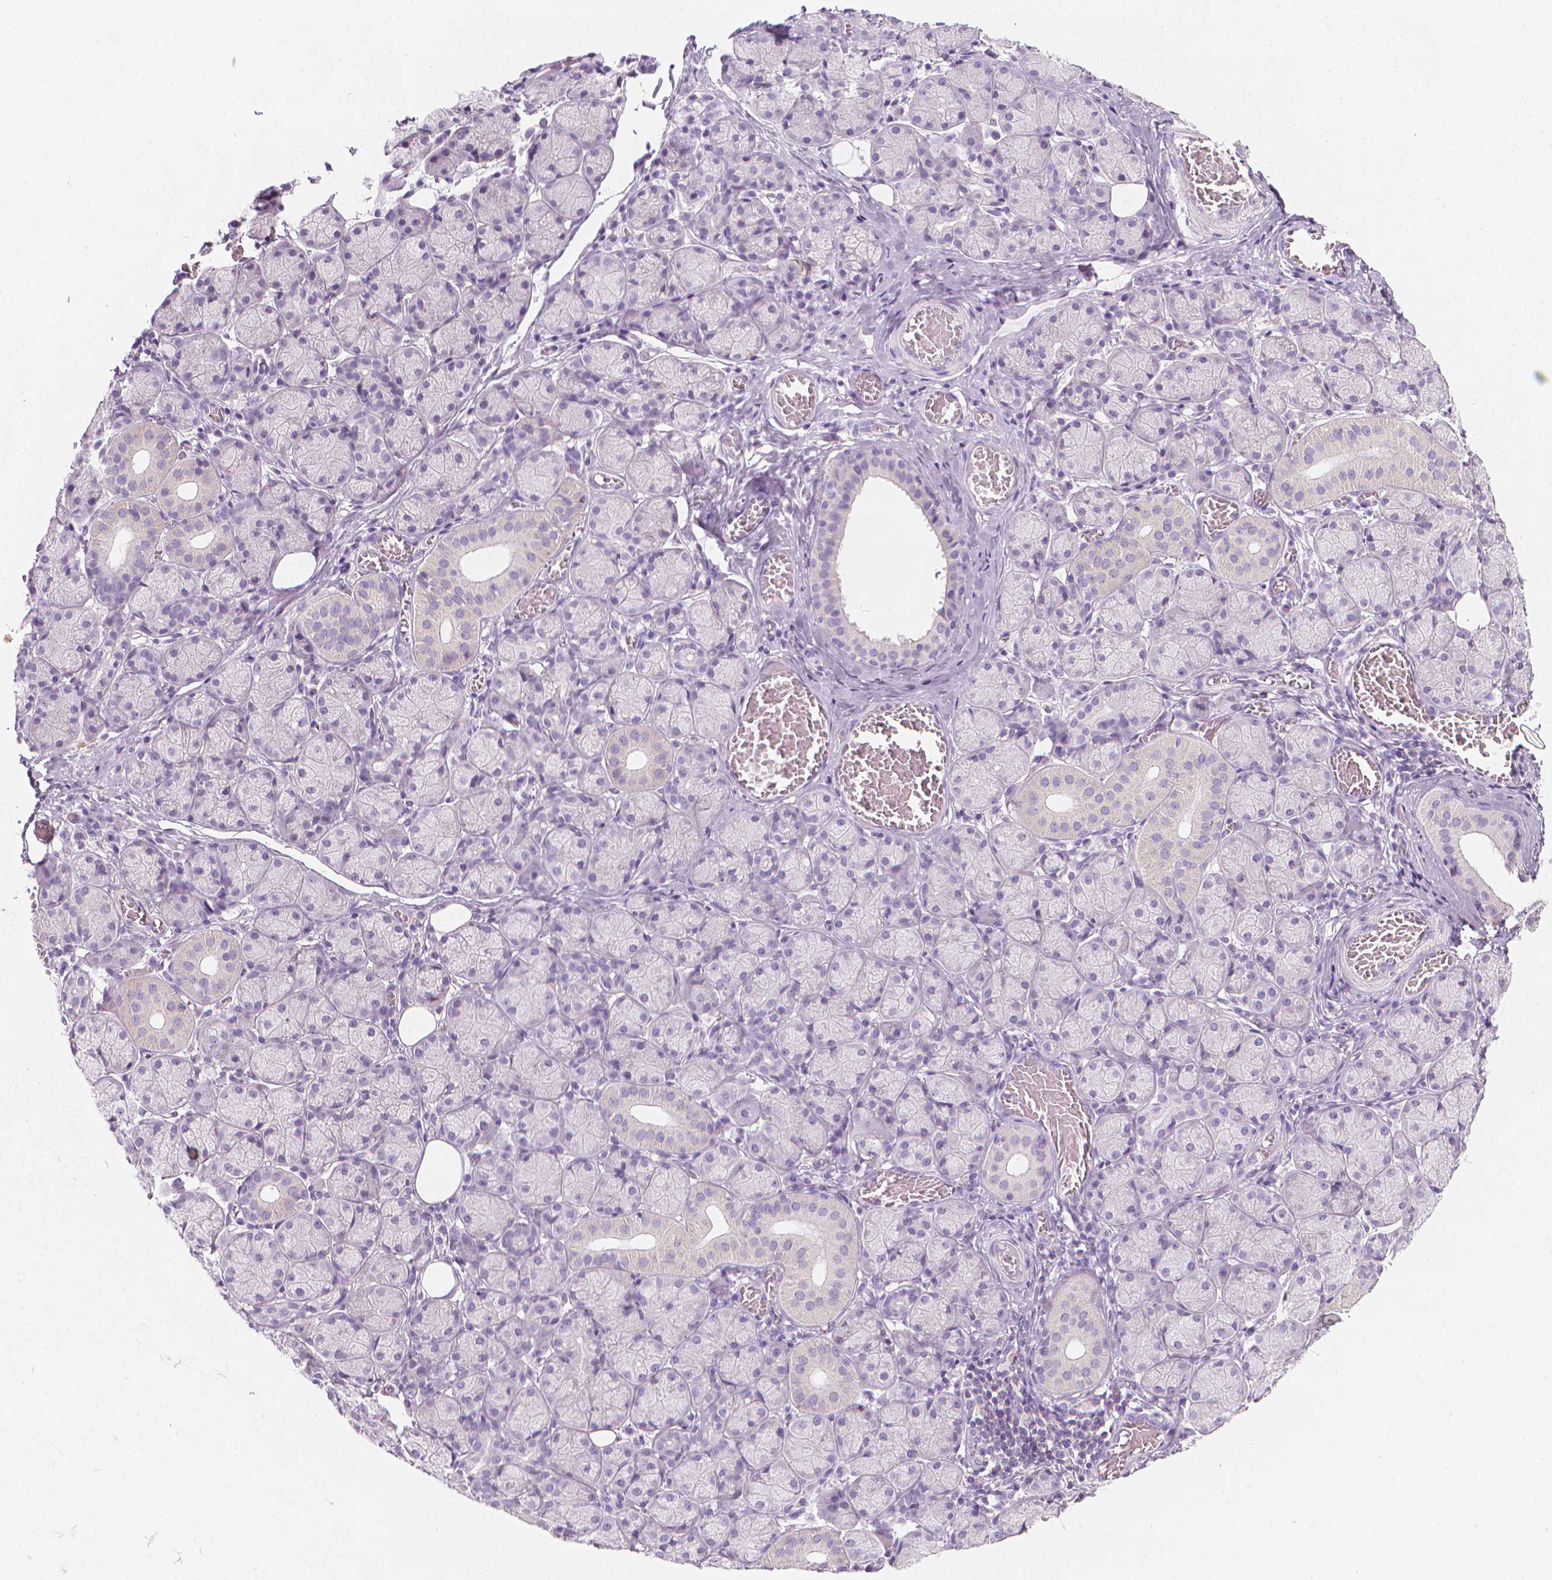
{"staining": {"intensity": "weak", "quantity": "<25%", "location": "cytoplasmic/membranous"}, "tissue": "salivary gland", "cell_type": "Glandular cells", "image_type": "normal", "snomed": [{"axis": "morphology", "description": "Normal tissue, NOS"}, {"axis": "topography", "description": "Salivary gland"}, {"axis": "topography", "description": "Peripheral nerve tissue"}], "caption": "Glandular cells show no significant positivity in unremarkable salivary gland. The staining is performed using DAB (3,3'-diaminobenzidine) brown chromogen with nuclei counter-stained in using hematoxylin.", "gene": "DCAF8L1", "patient": {"sex": "female", "age": 24}}